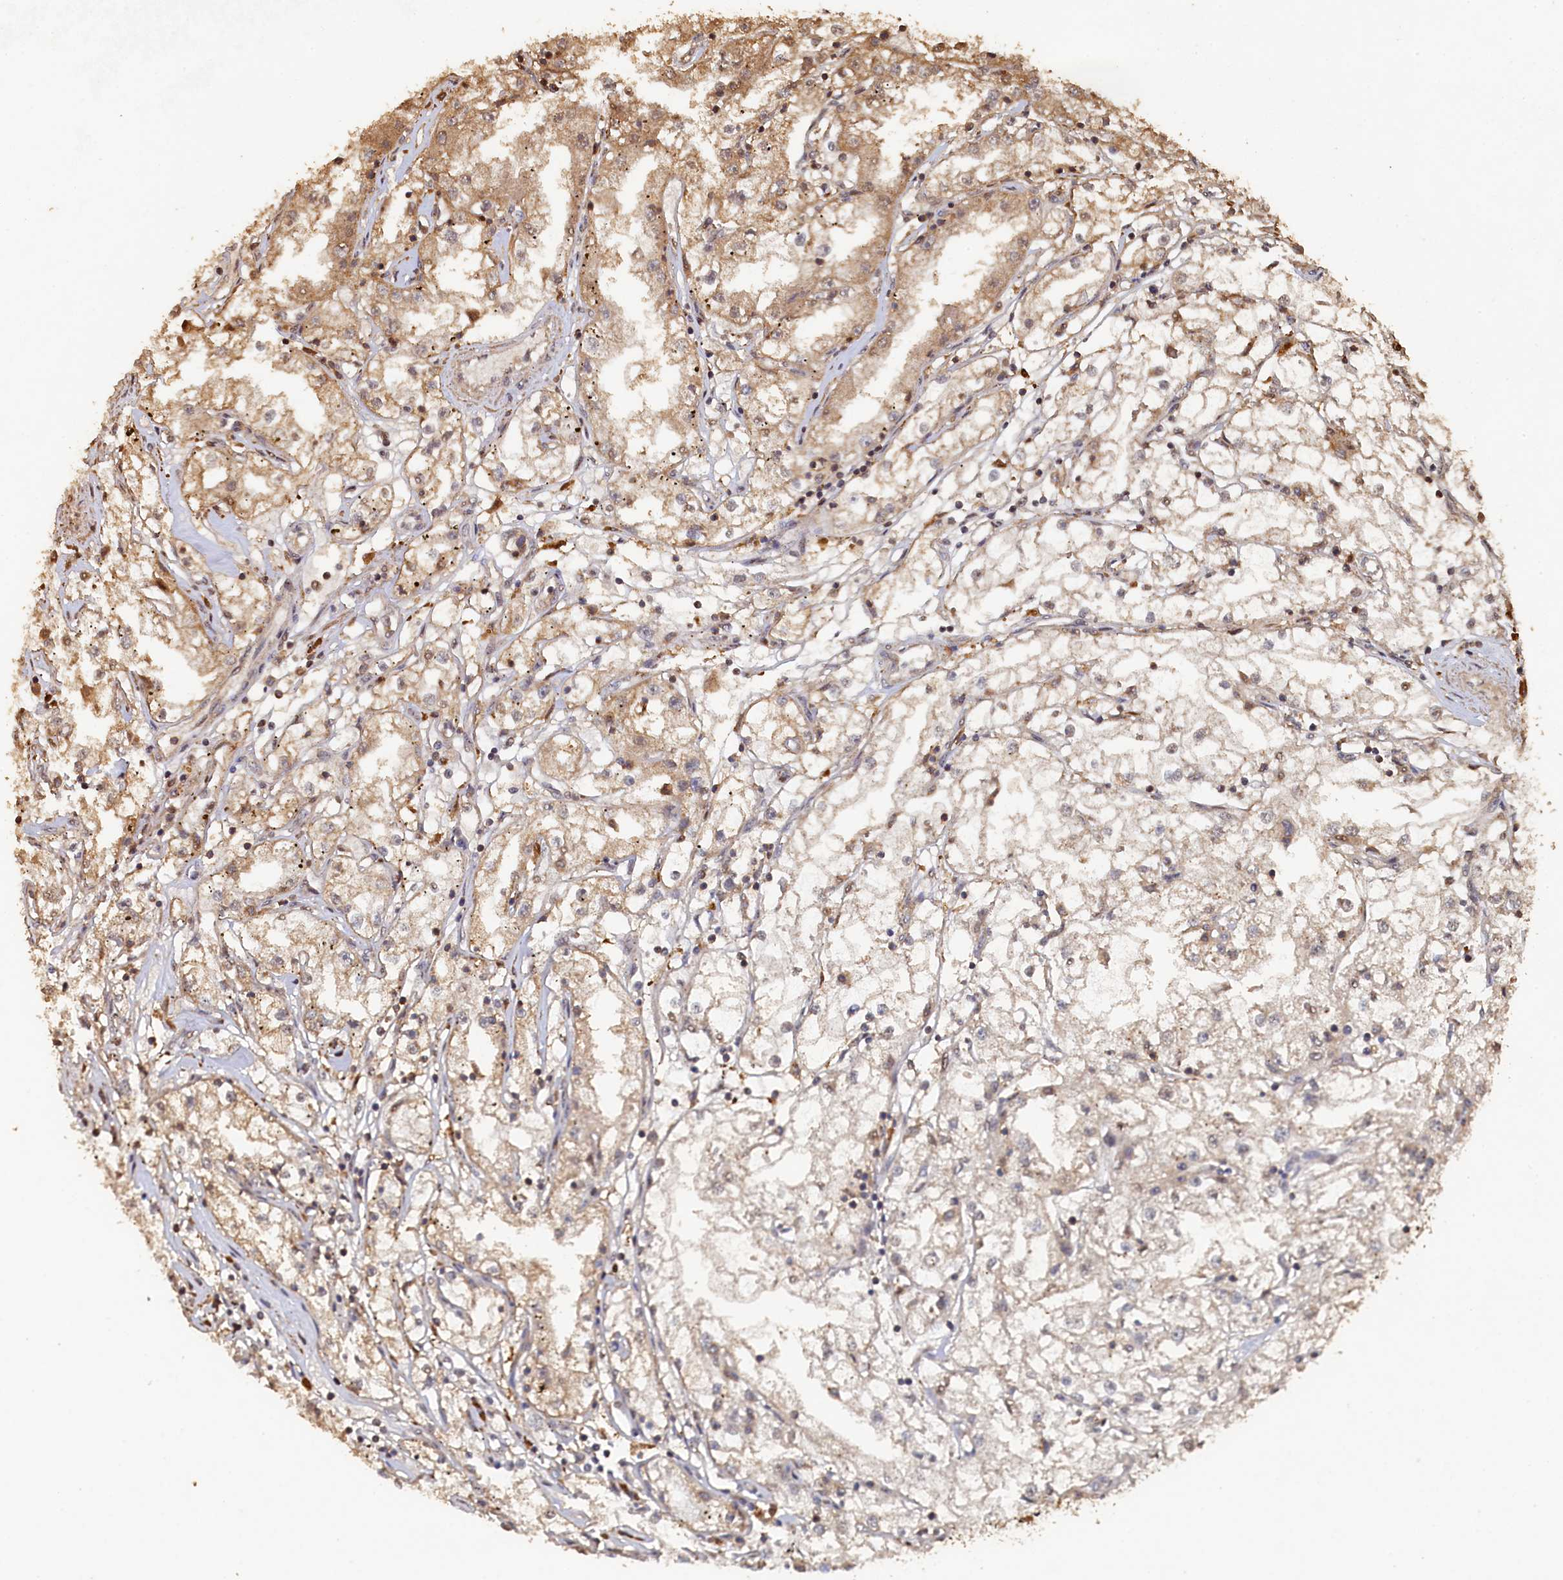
{"staining": {"intensity": "weak", "quantity": "25%-75%", "location": "cytoplasmic/membranous"}, "tissue": "renal cancer", "cell_type": "Tumor cells", "image_type": "cancer", "snomed": [{"axis": "morphology", "description": "Adenocarcinoma, NOS"}, {"axis": "topography", "description": "Kidney"}], "caption": "A histopathology image of human renal cancer (adenocarcinoma) stained for a protein exhibits weak cytoplasmic/membranous brown staining in tumor cells.", "gene": "PIGN", "patient": {"sex": "male", "age": 56}}